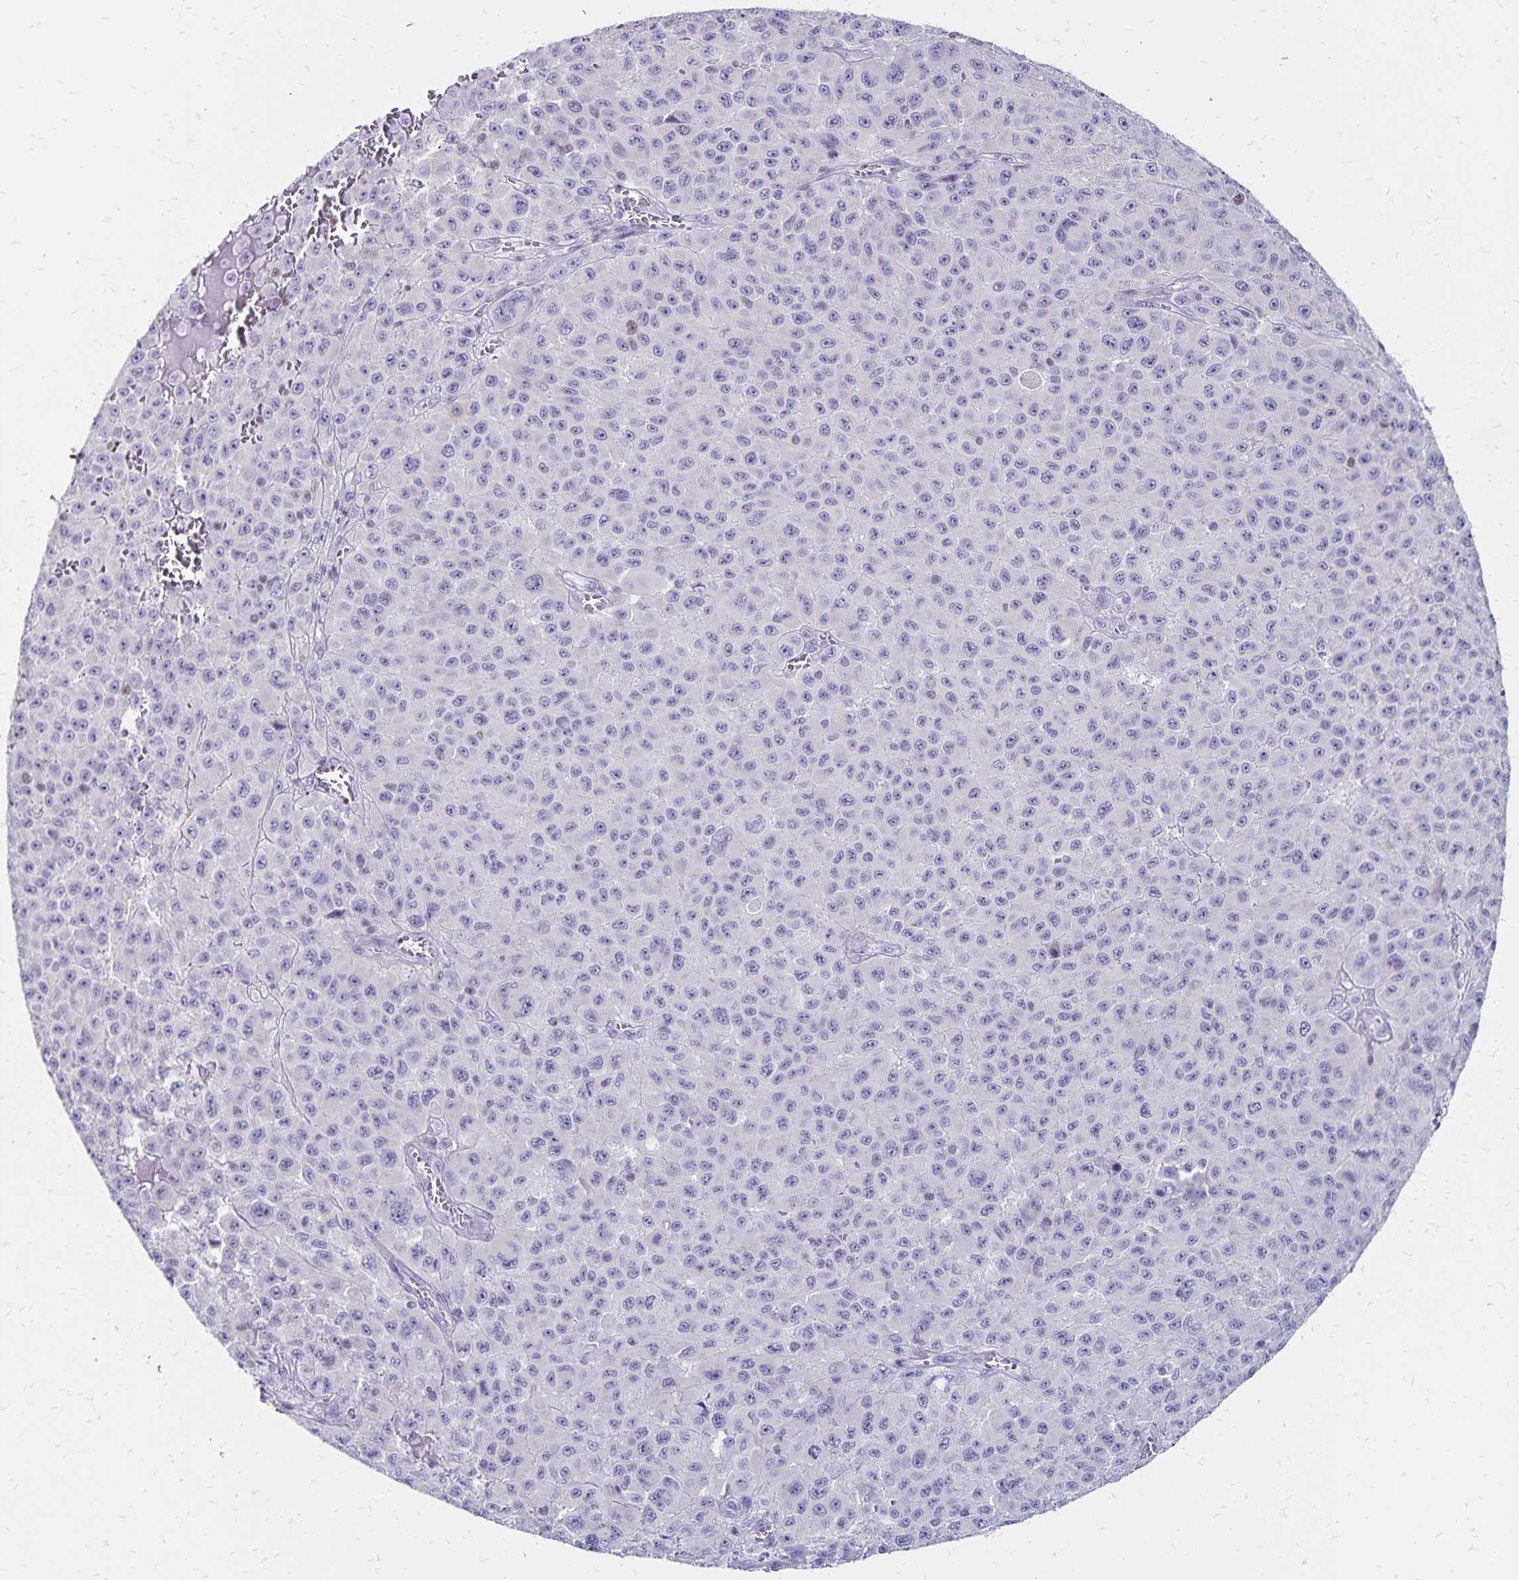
{"staining": {"intensity": "negative", "quantity": "none", "location": "none"}, "tissue": "melanoma", "cell_type": "Tumor cells", "image_type": "cancer", "snomed": [{"axis": "morphology", "description": "Malignant melanoma, NOS"}, {"axis": "topography", "description": "Skin"}], "caption": "This histopathology image is of melanoma stained with immunohistochemistry to label a protein in brown with the nuclei are counter-stained blue. There is no positivity in tumor cells.", "gene": "IKZF1", "patient": {"sex": "male", "age": 73}}